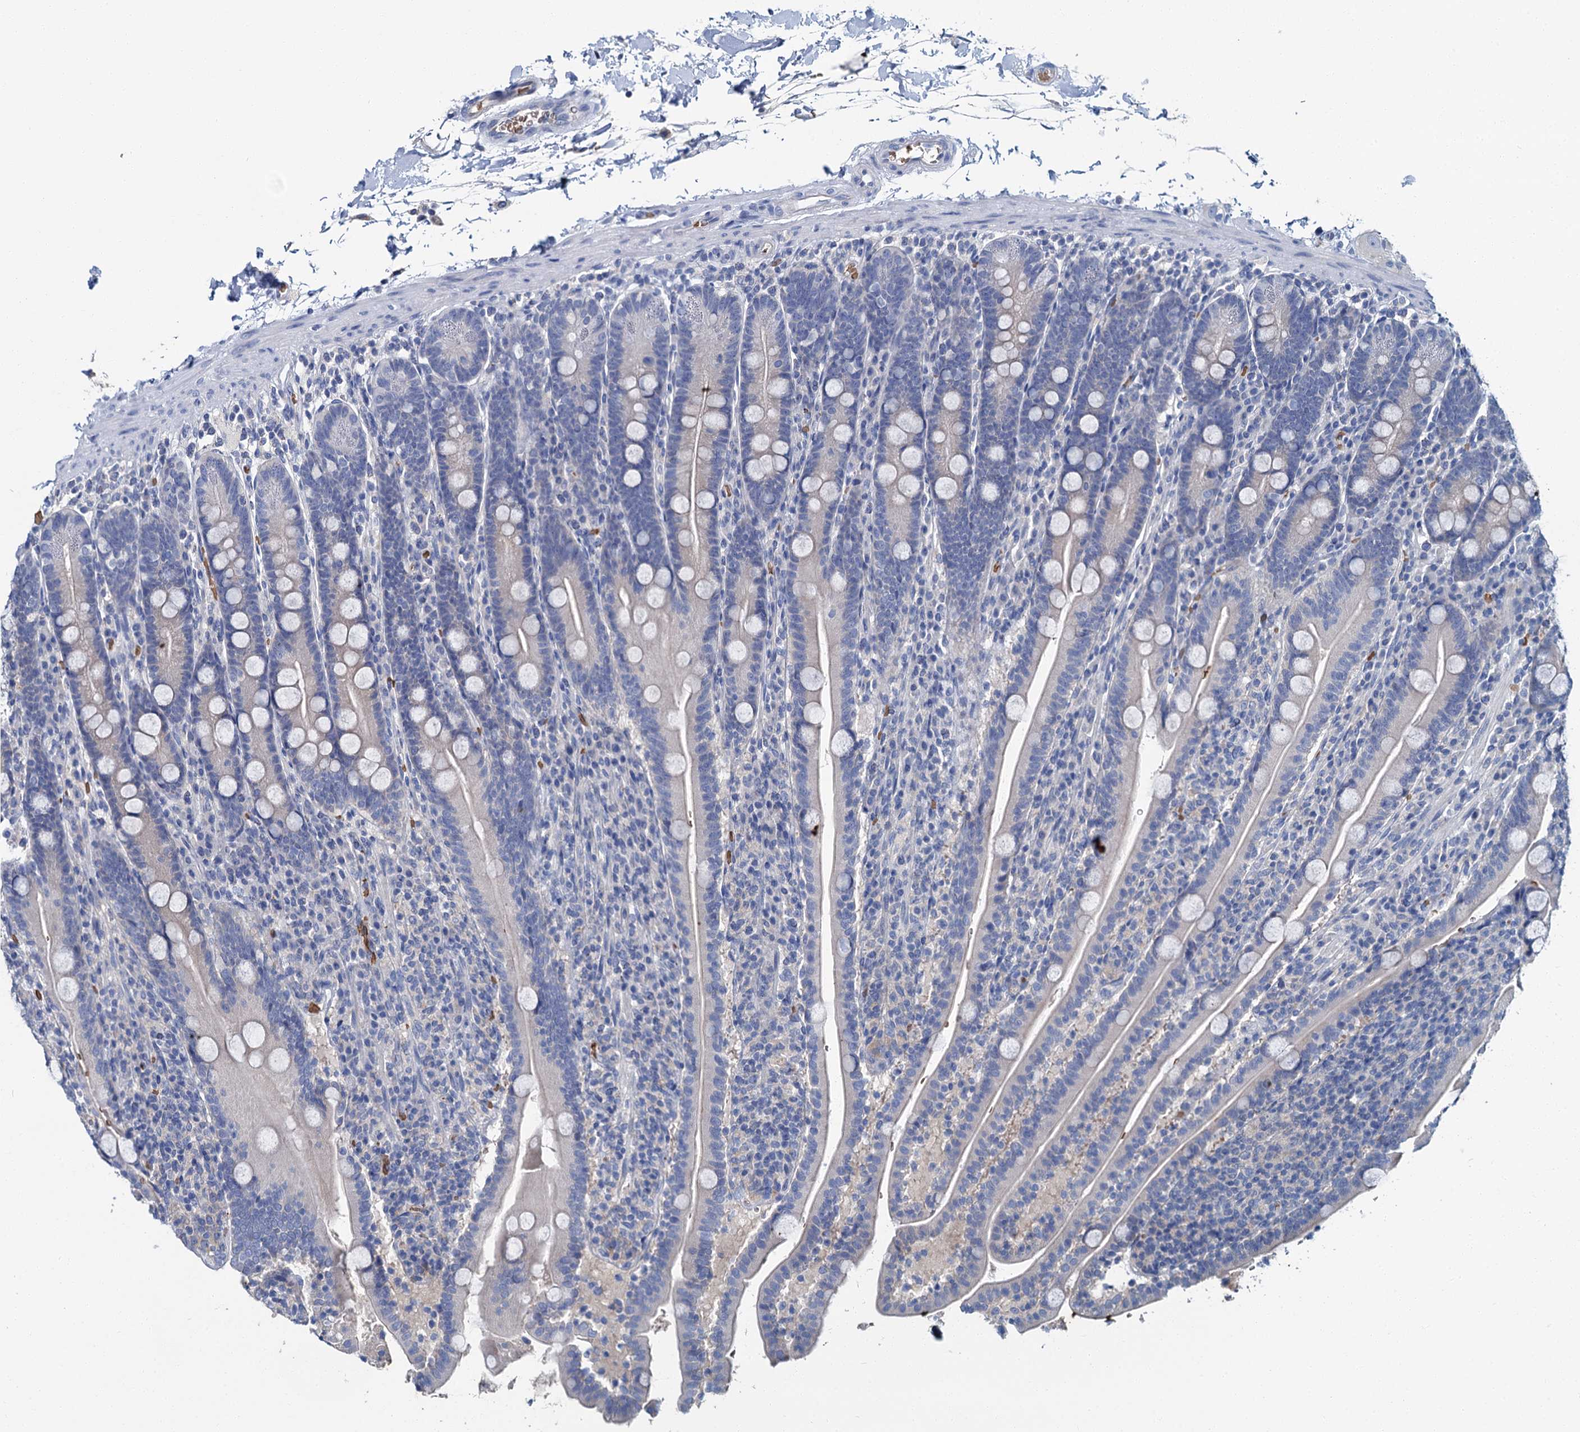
{"staining": {"intensity": "negative", "quantity": "none", "location": "none"}, "tissue": "duodenum", "cell_type": "Glandular cells", "image_type": "normal", "snomed": [{"axis": "morphology", "description": "Normal tissue, NOS"}, {"axis": "topography", "description": "Duodenum"}], "caption": "Protein analysis of unremarkable duodenum reveals no significant staining in glandular cells.", "gene": "ATG2A", "patient": {"sex": "male", "age": 35}}